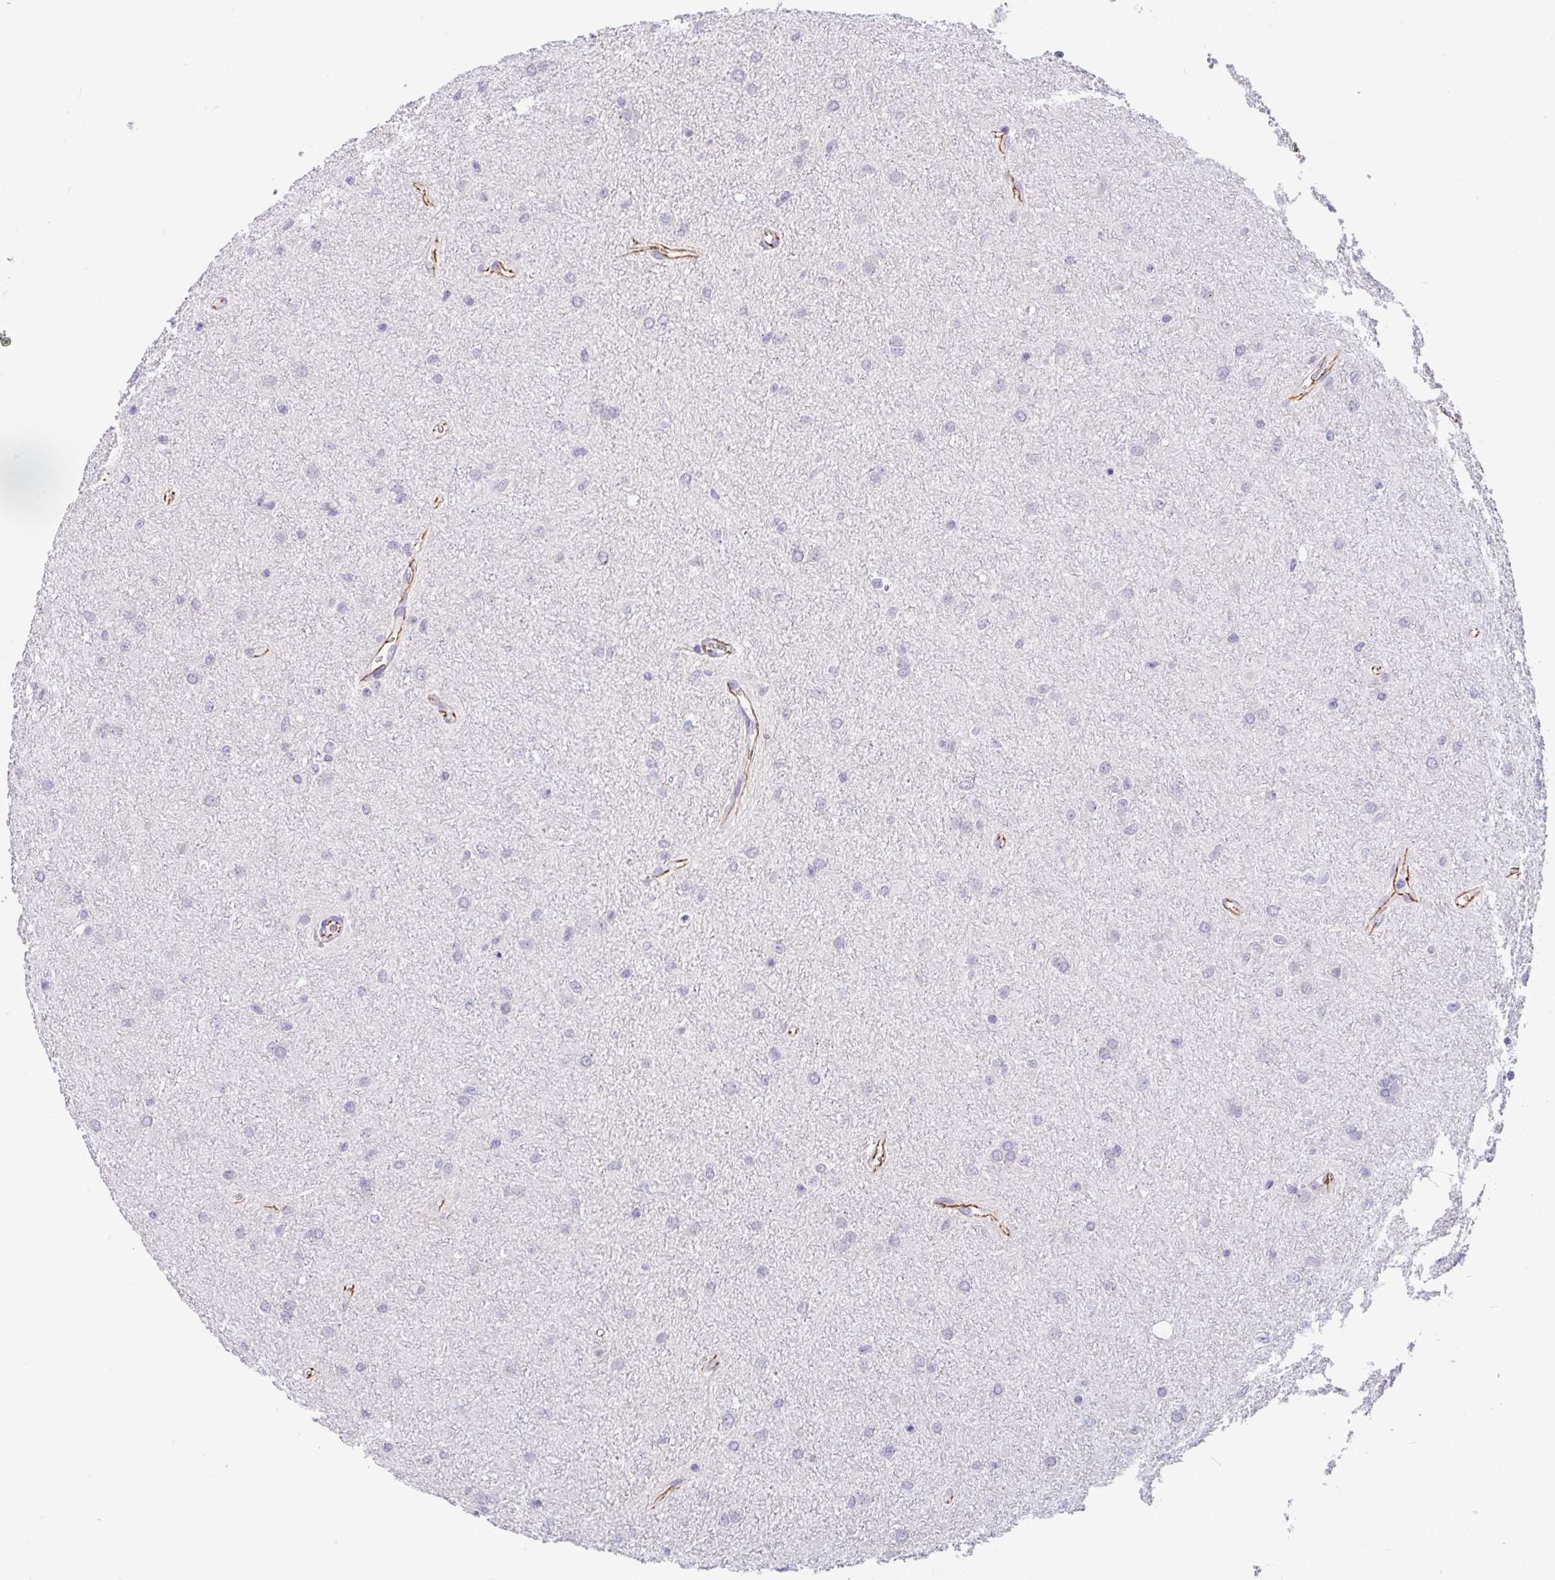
{"staining": {"intensity": "negative", "quantity": "none", "location": "none"}, "tissue": "glioma", "cell_type": "Tumor cells", "image_type": "cancer", "snomed": [{"axis": "morphology", "description": "Glioma, malignant, Low grade"}, {"axis": "topography", "description": "Cerebellum"}], "caption": "Micrograph shows no significant protein expression in tumor cells of malignant low-grade glioma.", "gene": "CGNL1", "patient": {"sex": "female", "age": 5}}